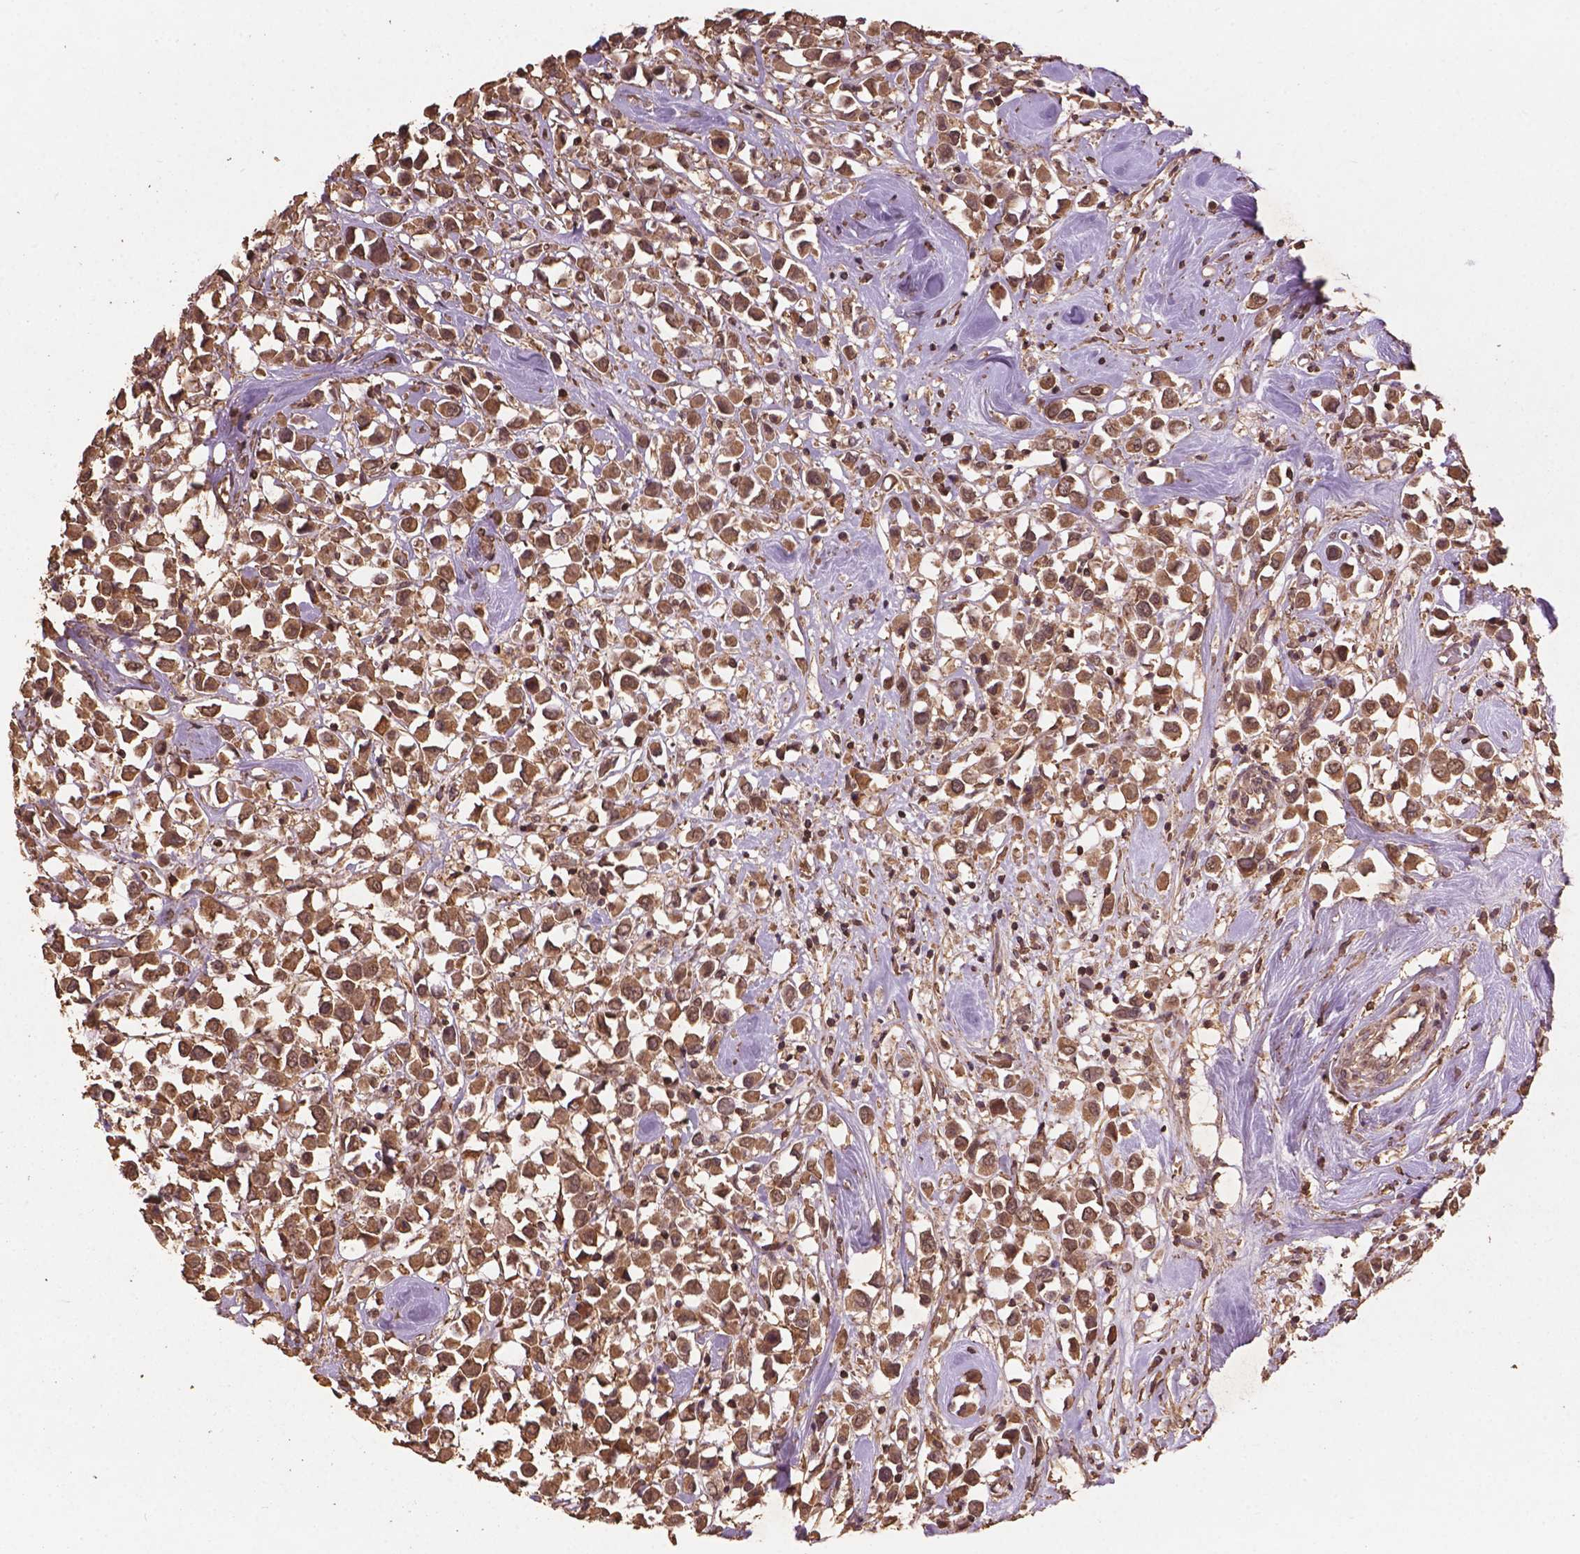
{"staining": {"intensity": "moderate", "quantity": ">75%", "location": "cytoplasmic/membranous,nuclear"}, "tissue": "breast cancer", "cell_type": "Tumor cells", "image_type": "cancer", "snomed": [{"axis": "morphology", "description": "Duct carcinoma"}, {"axis": "topography", "description": "Breast"}], "caption": "A histopathology image of human breast intraductal carcinoma stained for a protein shows moderate cytoplasmic/membranous and nuclear brown staining in tumor cells.", "gene": "BABAM1", "patient": {"sex": "female", "age": 61}}